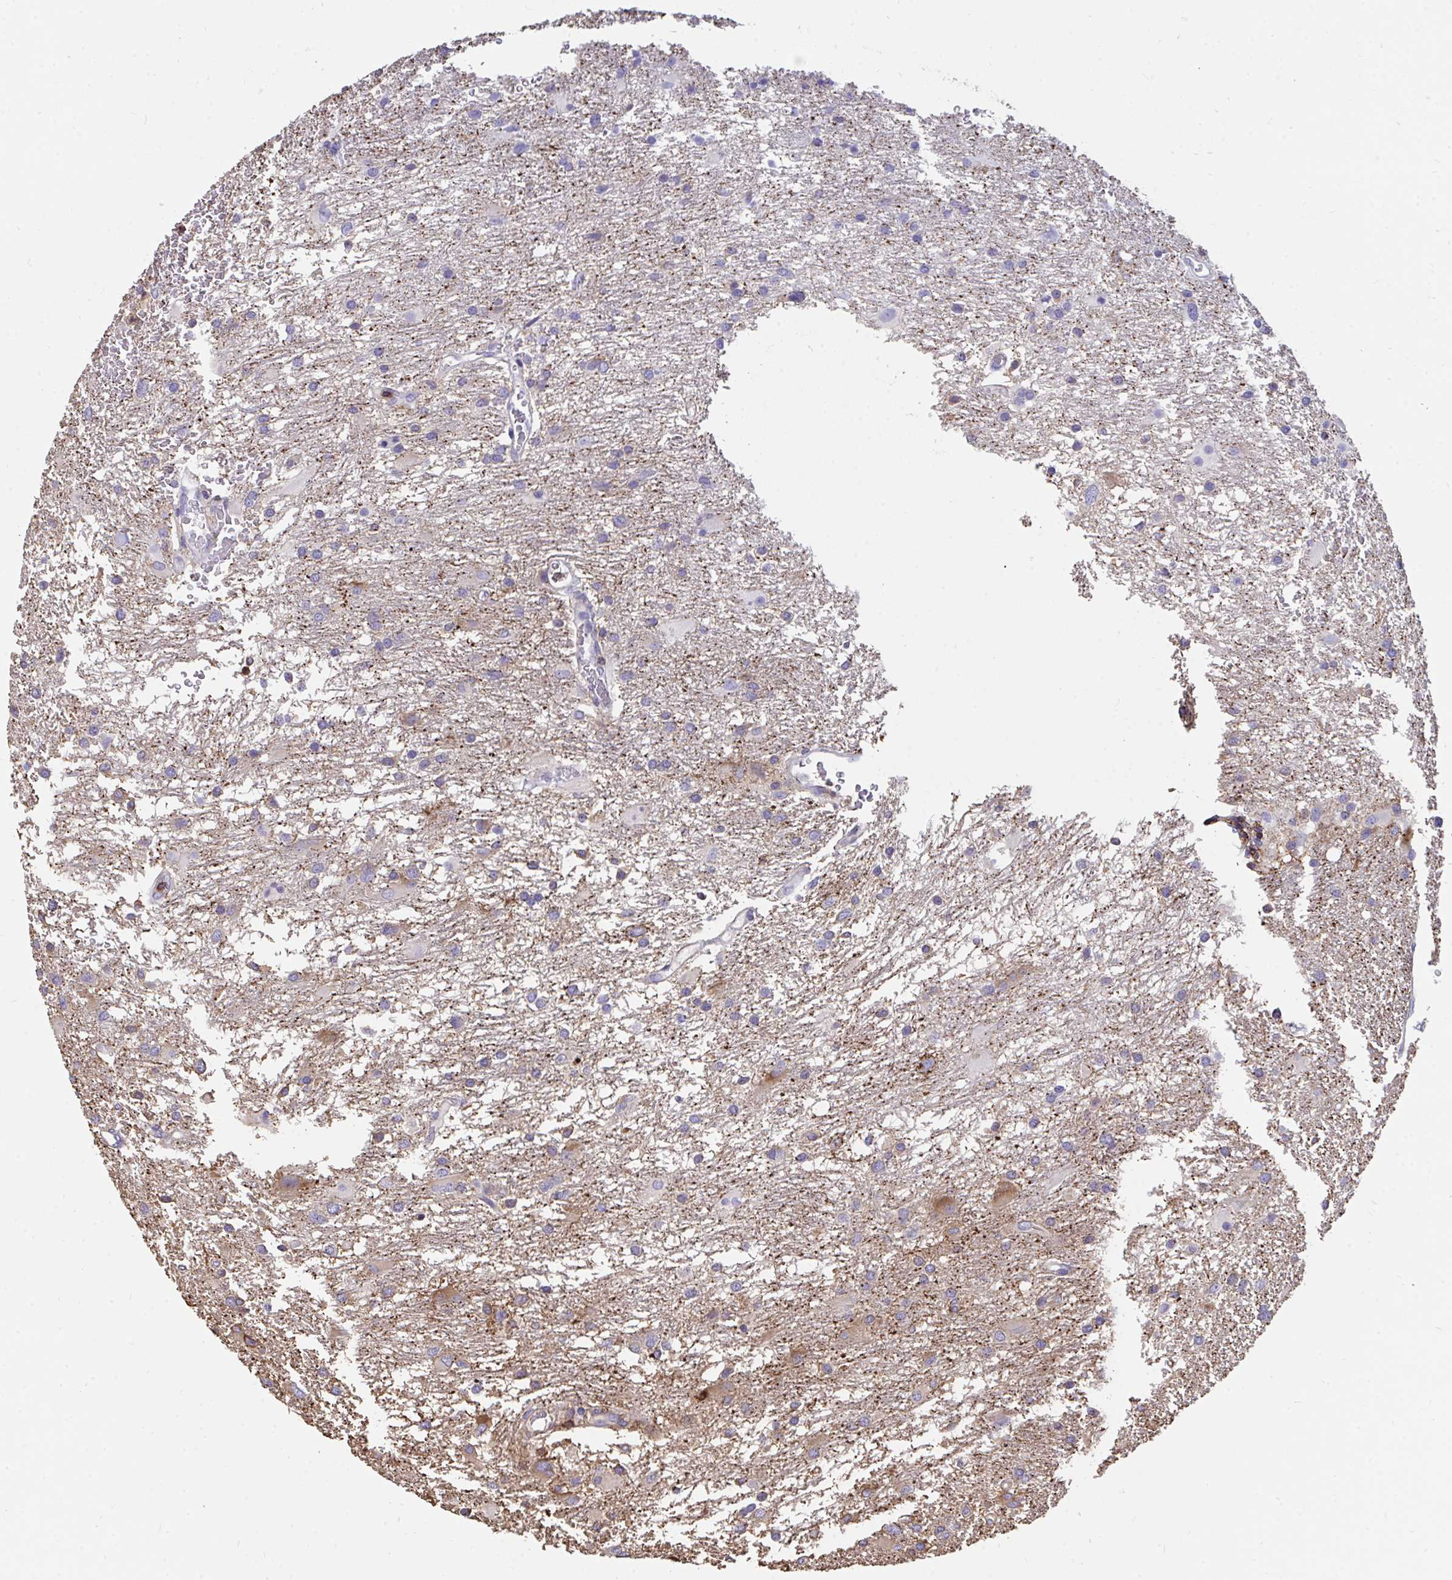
{"staining": {"intensity": "weak", "quantity": "<25%", "location": "cytoplasmic/membranous"}, "tissue": "glioma", "cell_type": "Tumor cells", "image_type": "cancer", "snomed": [{"axis": "morphology", "description": "Glioma, malignant, High grade"}, {"axis": "topography", "description": "Brain"}], "caption": "Glioma was stained to show a protein in brown. There is no significant positivity in tumor cells. (DAB immunohistochemistry visualized using brightfield microscopy, high magnification).", "gene": "CFL1", "patient": {"sex": "male", "age": 53}}